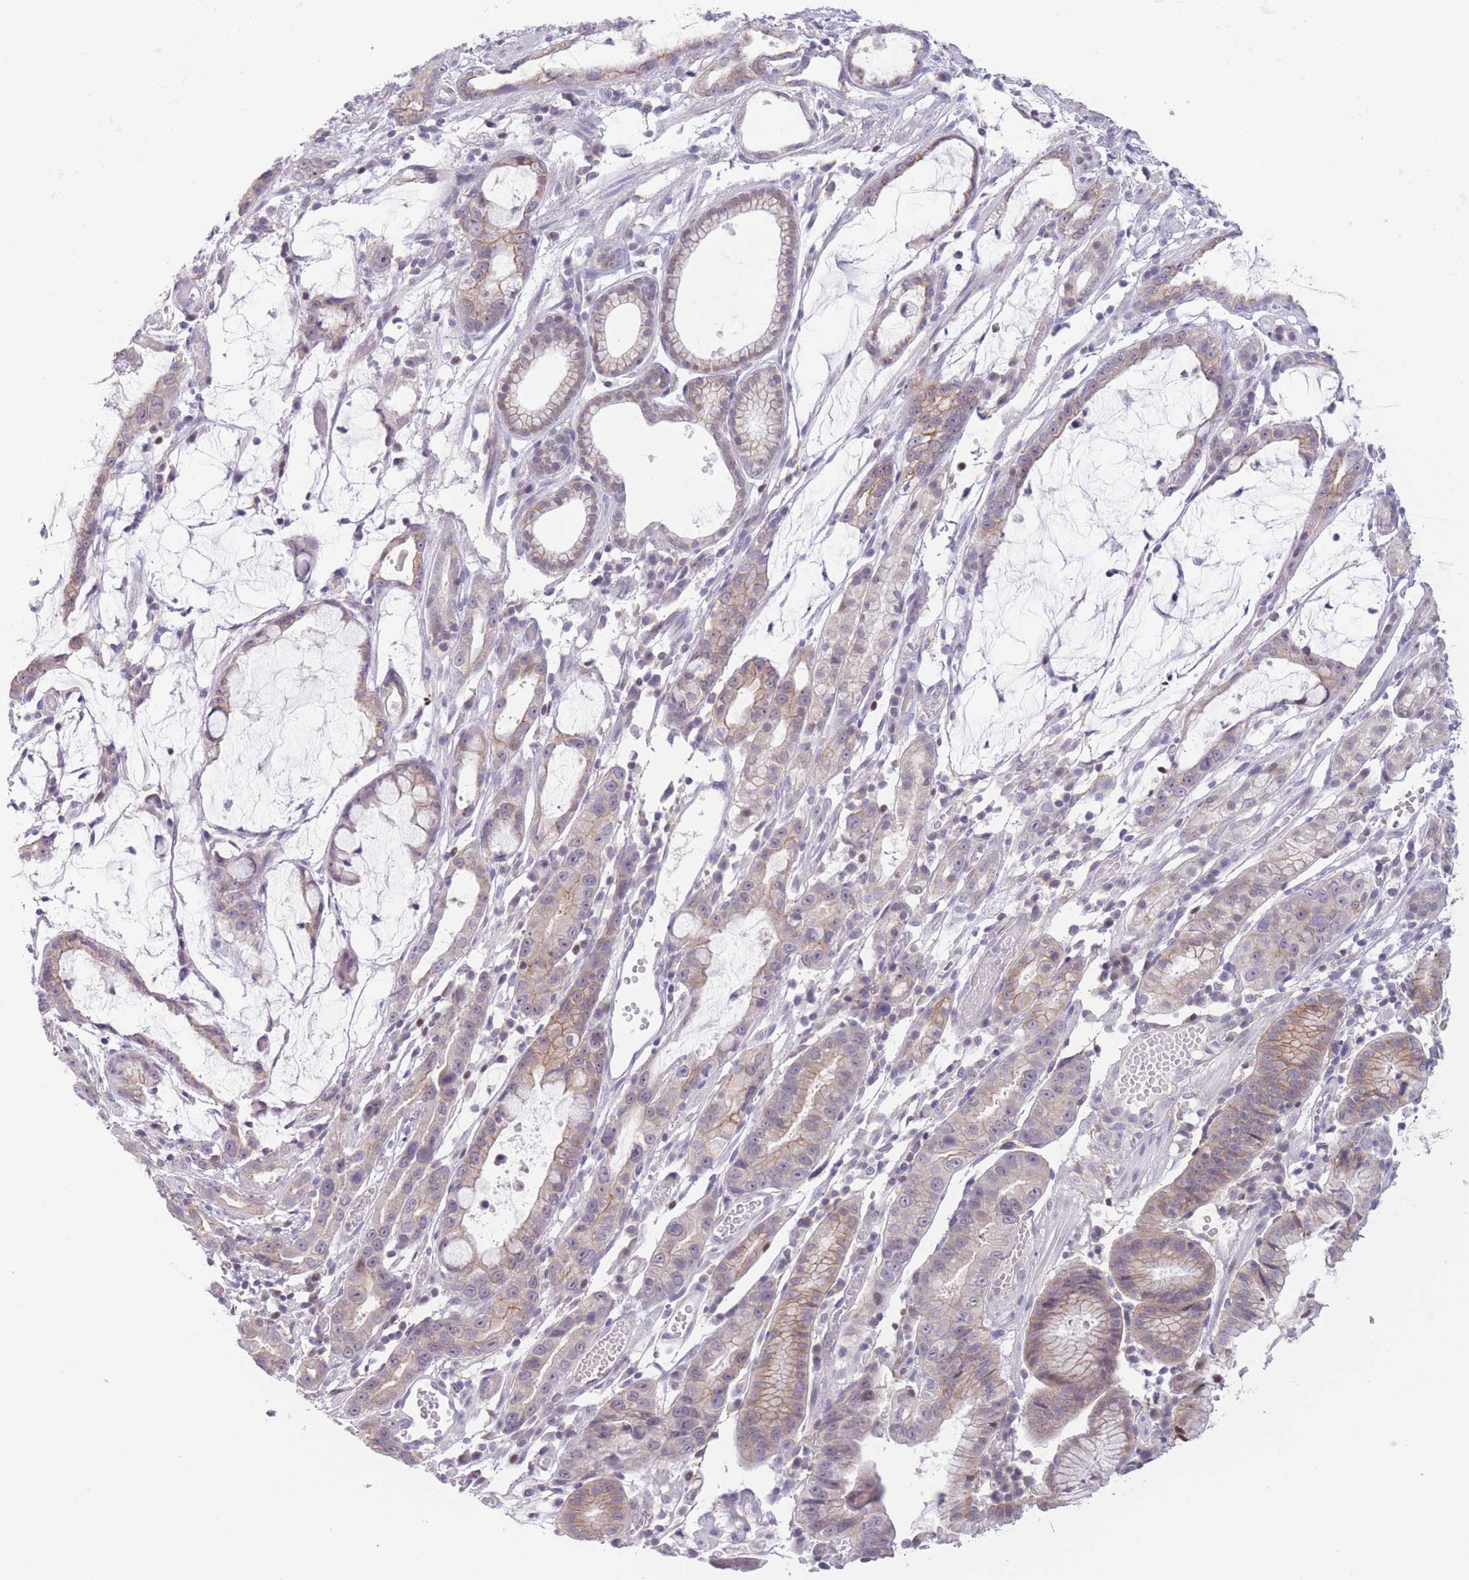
{"staining": {"intensity": "moderate", "quantity": "25%-75%", "location": "cytoplasmic/membranous"}, "tissue": "stomach cancer", "cell_type": "Tumor cells", "image_type": "cancer", "snomed": [{"axis": "morphology", "description": "Adenocarcinoma, NOS"}, {"axis": "topography", "description": "Stomach"}], "caption": "Moderate cytoplasmic/membranous staining is identified in approximately 25%-75% of tumor cells in stomach adenocarcinoma.", "gene": "ZNF439", "patient": {"sex": "male", "age": 55}}